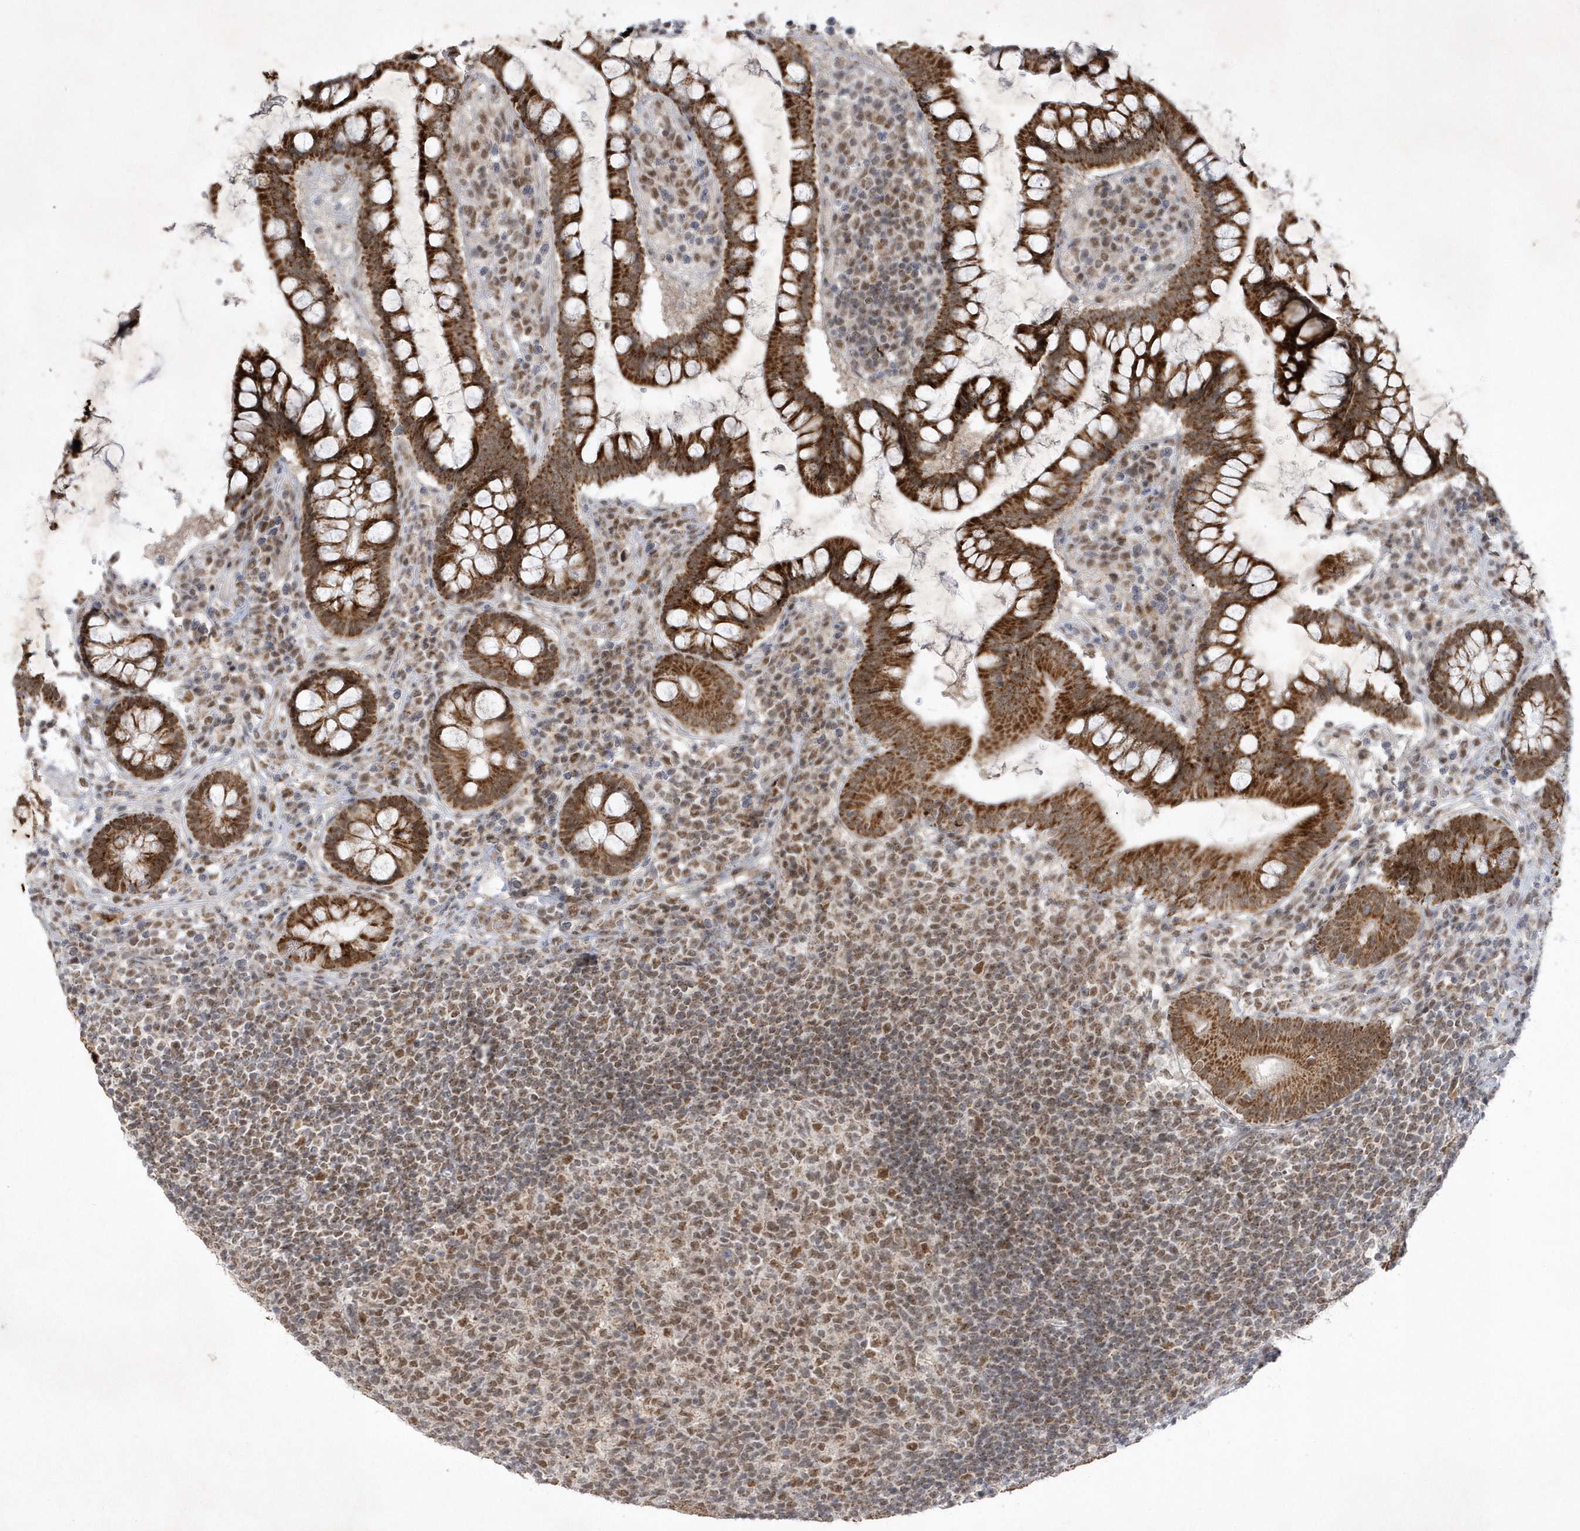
{"staining": {"intensity": "weak", "quantity": ">75%", "location": "cytoplasmic/membranous"}, "tissue": "colon", "cell_type": "Endothelial cells", "image_type": "normal", "snomed": [{"axis": "morphology", "description": "Normal tissue, NOS"}, {"axis": "topography", "description": "Colon"}], "caption": "Endothelial cells demonstrate low levels of weak cytoplasmic/membranous staining in about >75% of cells in benign human colon.", "gene": "CPSF3", "patient": {"sex": "female", "age": 79}}